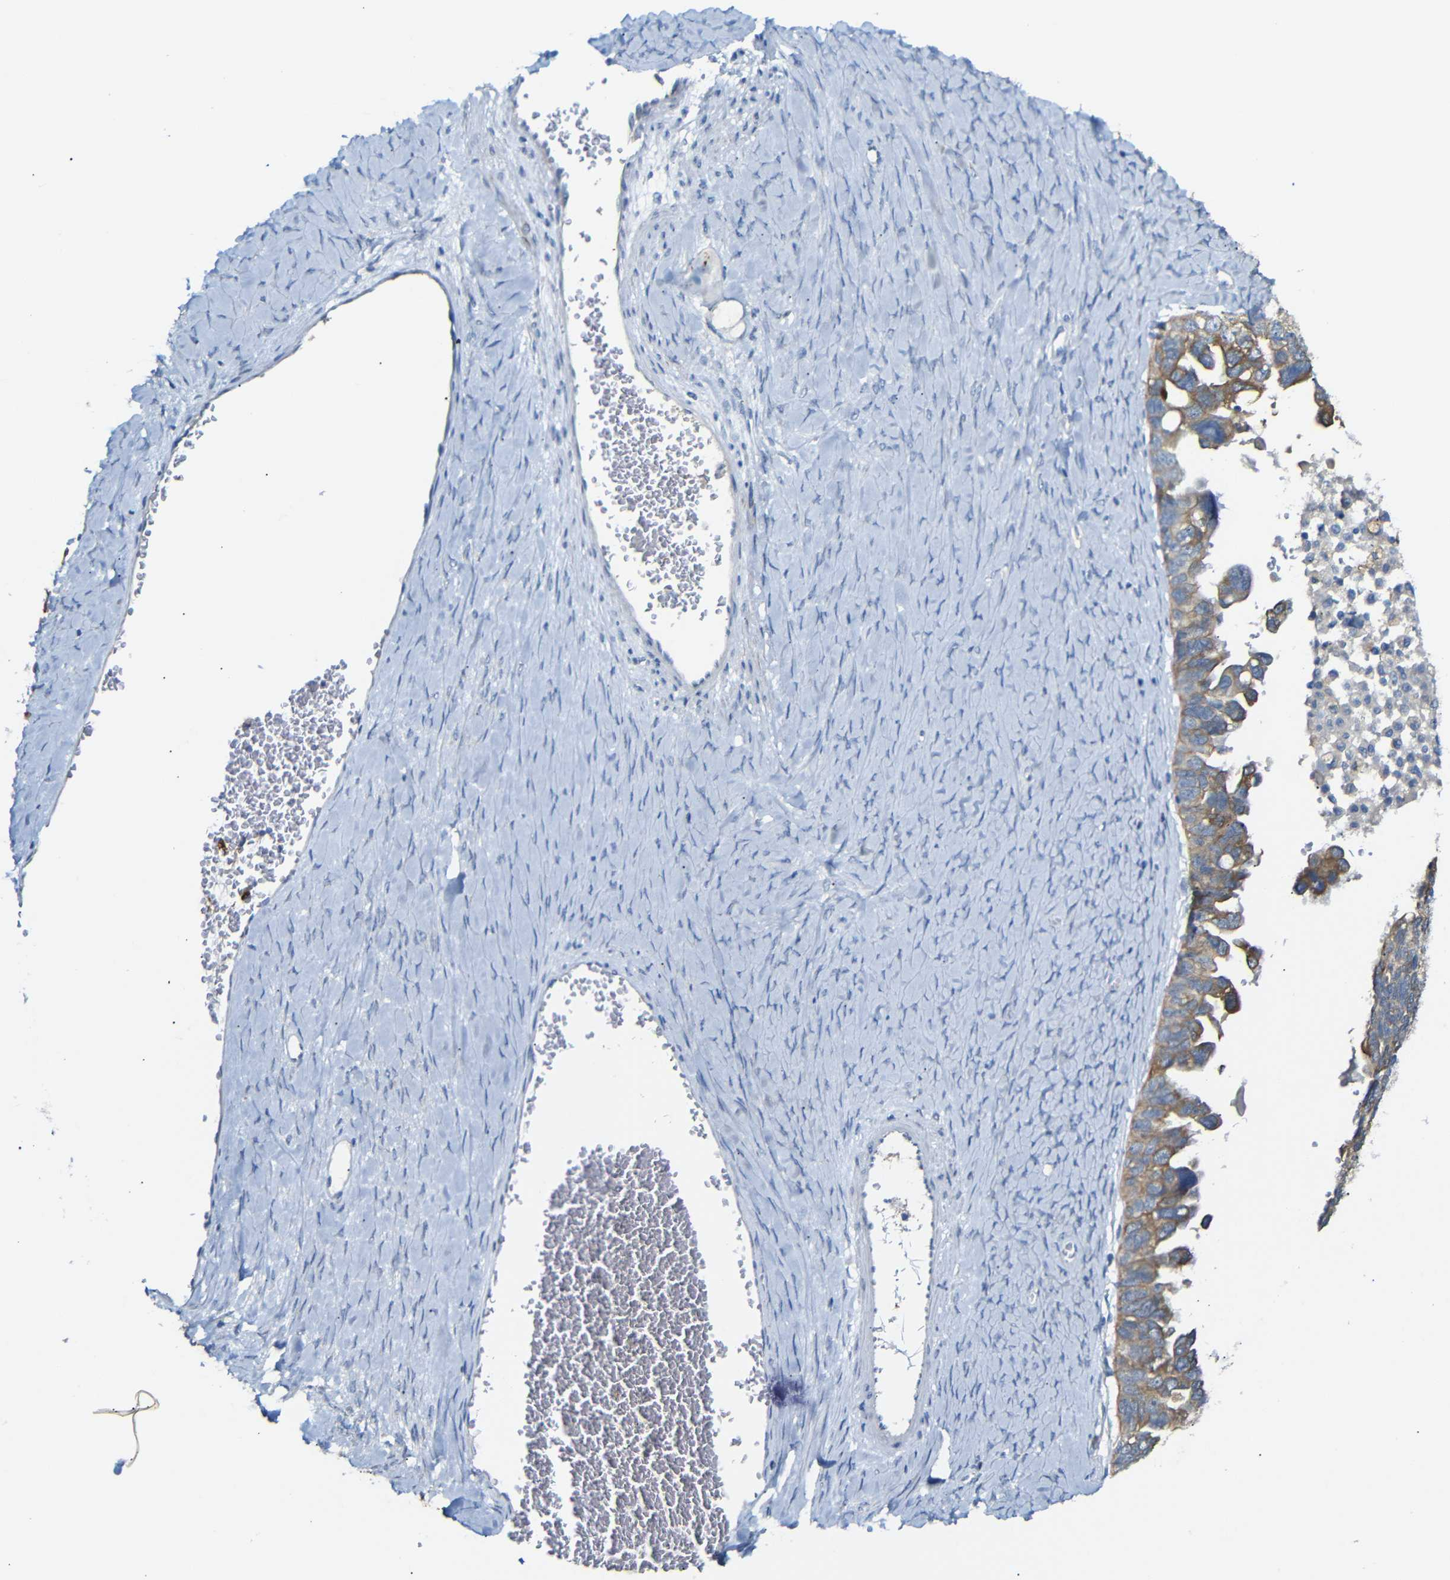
{"staining": {"intensity": "moderate", "quantity": ">75%", "location": "cytoplasmic/membranous"}, "tissue": "ovarian cancer", "cell_type": "Tumor cells", "image_type": "cancer", "snomed": [{"axis": "morphology", "description": "Cystadenocarcinoma, serous, NOS"}, {"axis": "topography", "description": "Ovary"}], "caption": "The immunohistochemical stain labels moderate cytoplasmic/membranous expression in tumor cells of ovarian cancer tissue.", "gene": "ALOX15", "patient": {"sex": "female", "age": 79}}